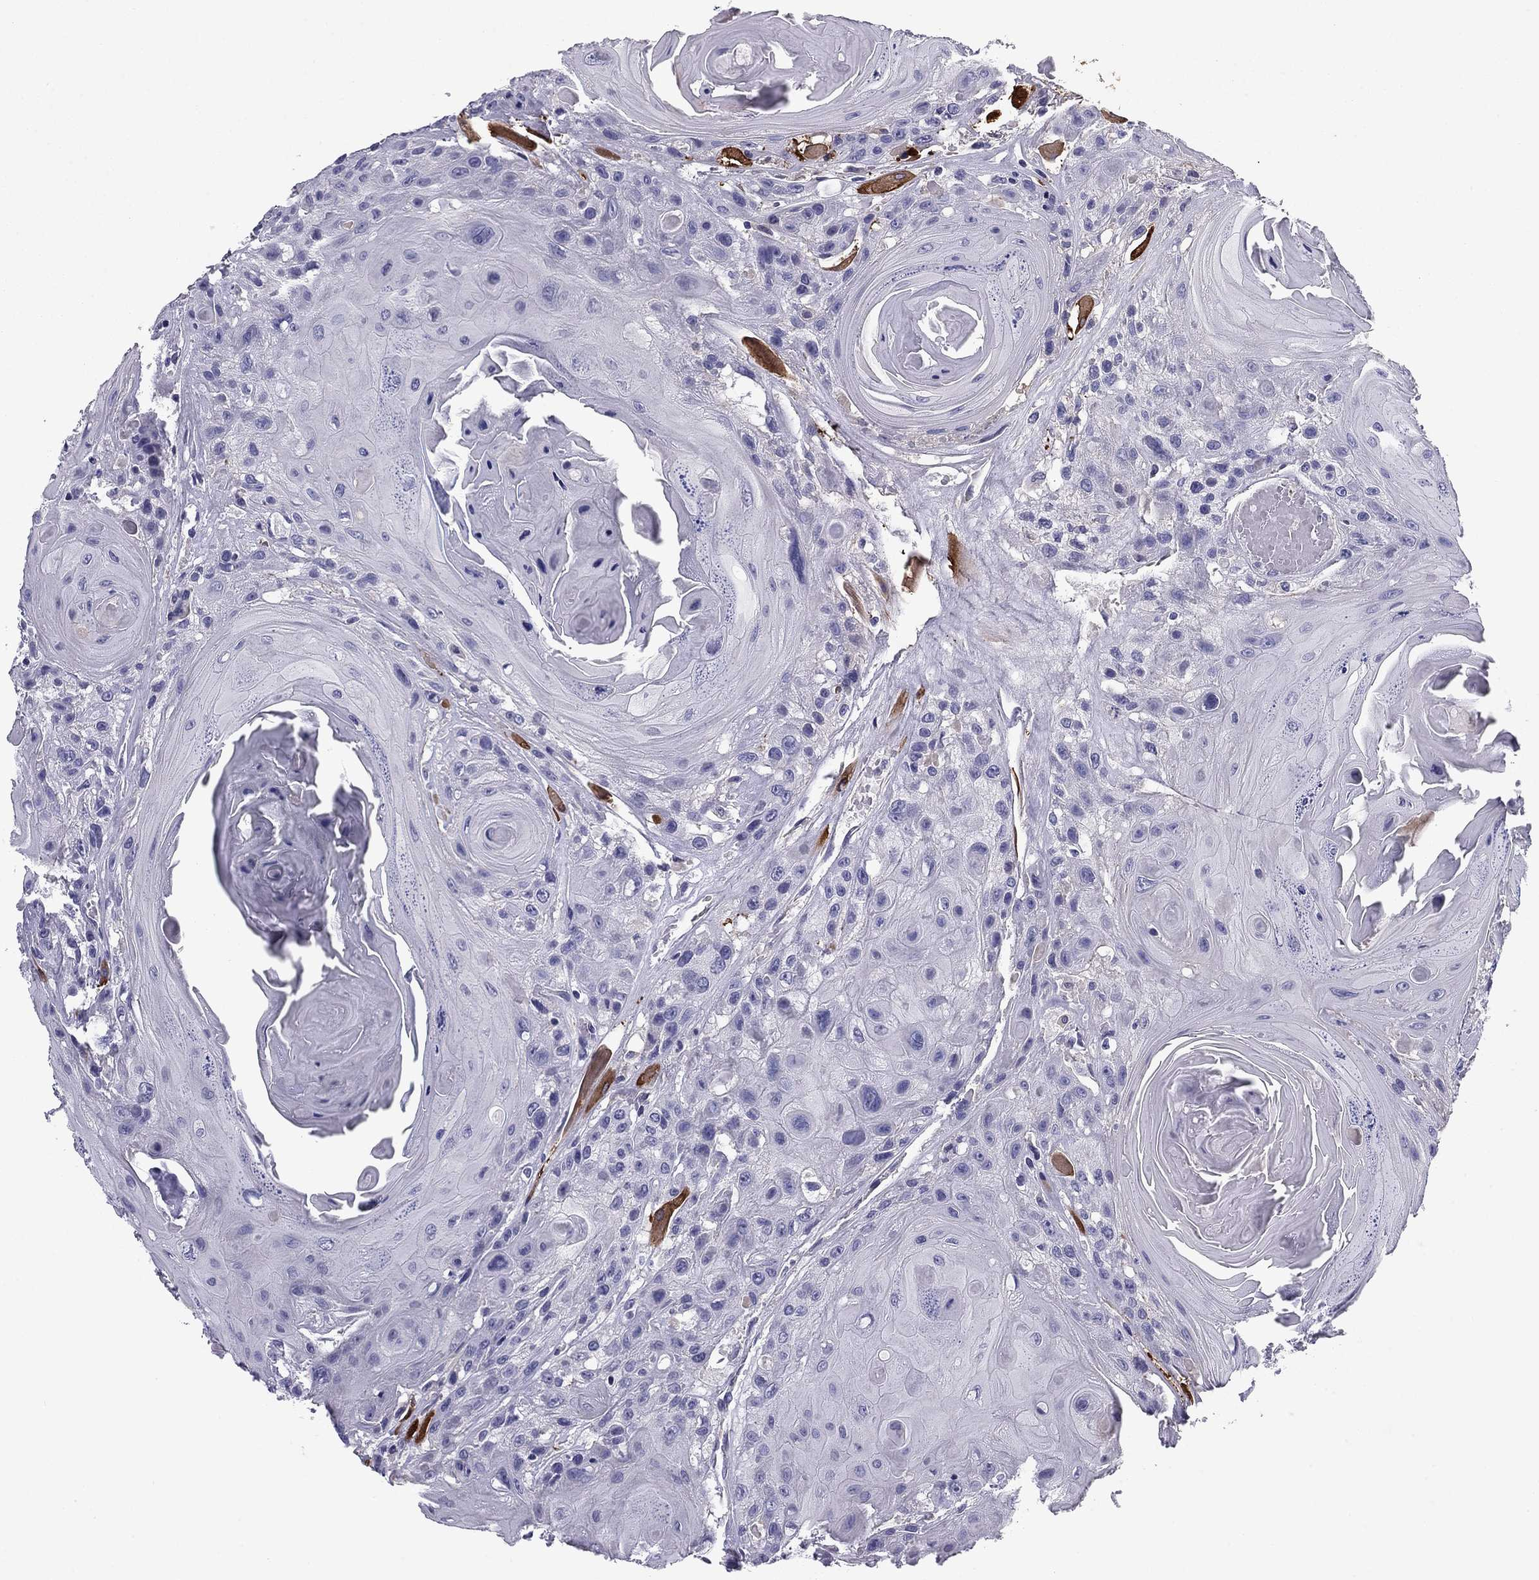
{"staining": {"intensity": "negative", "quantity": "none", "location": "none"}, "tissue": "head and neck cancer", "cell_type": "Tumor cells", "image_type": "cancer", "snomed": [{"axis": "morphology", "description": "Squamous cell carcinoma, NOS"}, {"axis": "topography", "description": "Head-Neck"}], "caption": "Immunohistochemistry of head and neck cancer (squamous cell carcinoma) reveals no positivity in tumor cells.", "gene": "FLNC", "patient": {"sex": "female", "age": 59}}